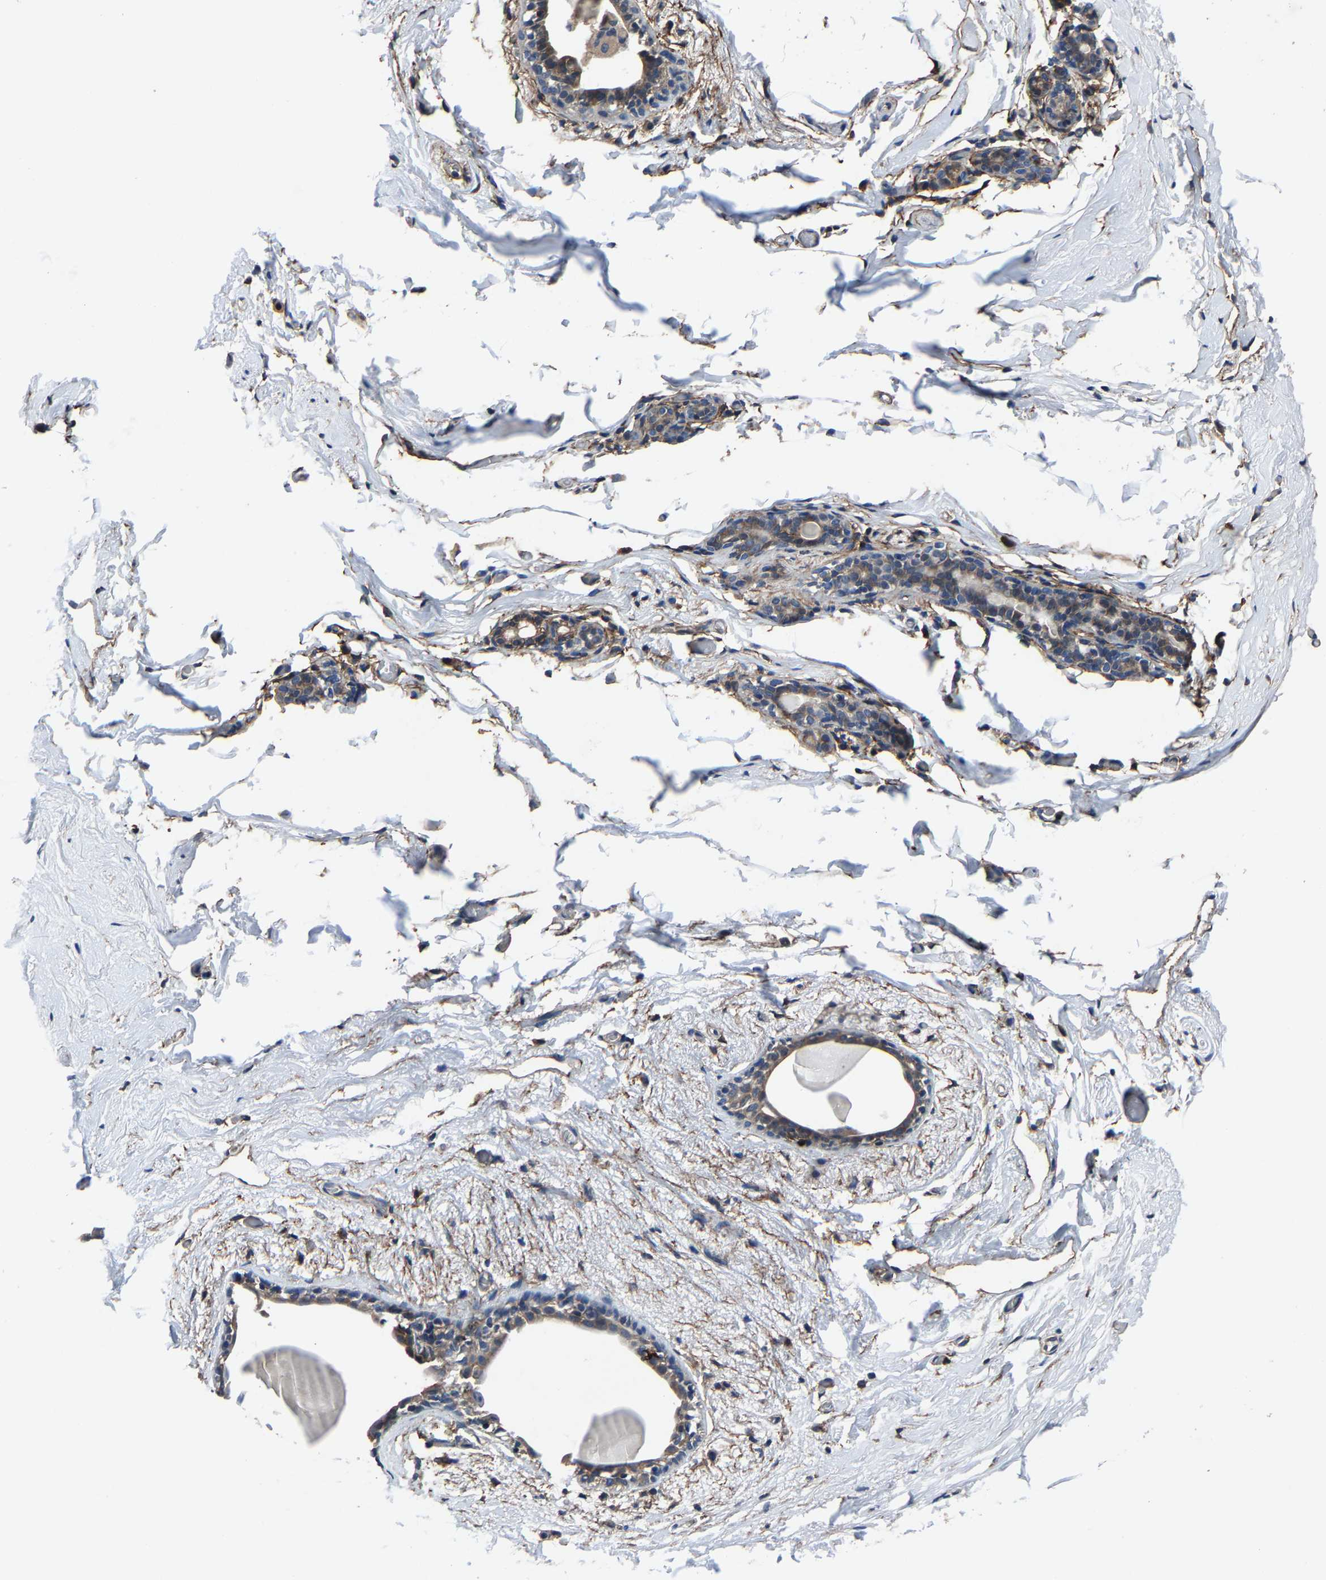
{"staining": {"intensity": "weak", "quantity": "25%-75%", "location": "cytoplasmic/membranous"}, "tissue": "breast", "cell_type": "Adipocytes", "image_type": "normal", "snomed": [{"axis": "morphology", "description": "Normal tissue, NOS"}, {"axis": "topography", "description": "Breast"}], "caption": "Immunohistochemistry (DAB (3,3'-diaminobenzidine)) staining of benign human breast reveals weak cytoplasmic/membranous protein expression in approximately 25%-75% of adipocytes. Nuclei are stained in blue.", "gene": "KIAA1958", "patient": {"sex": "female", "age": 62}}